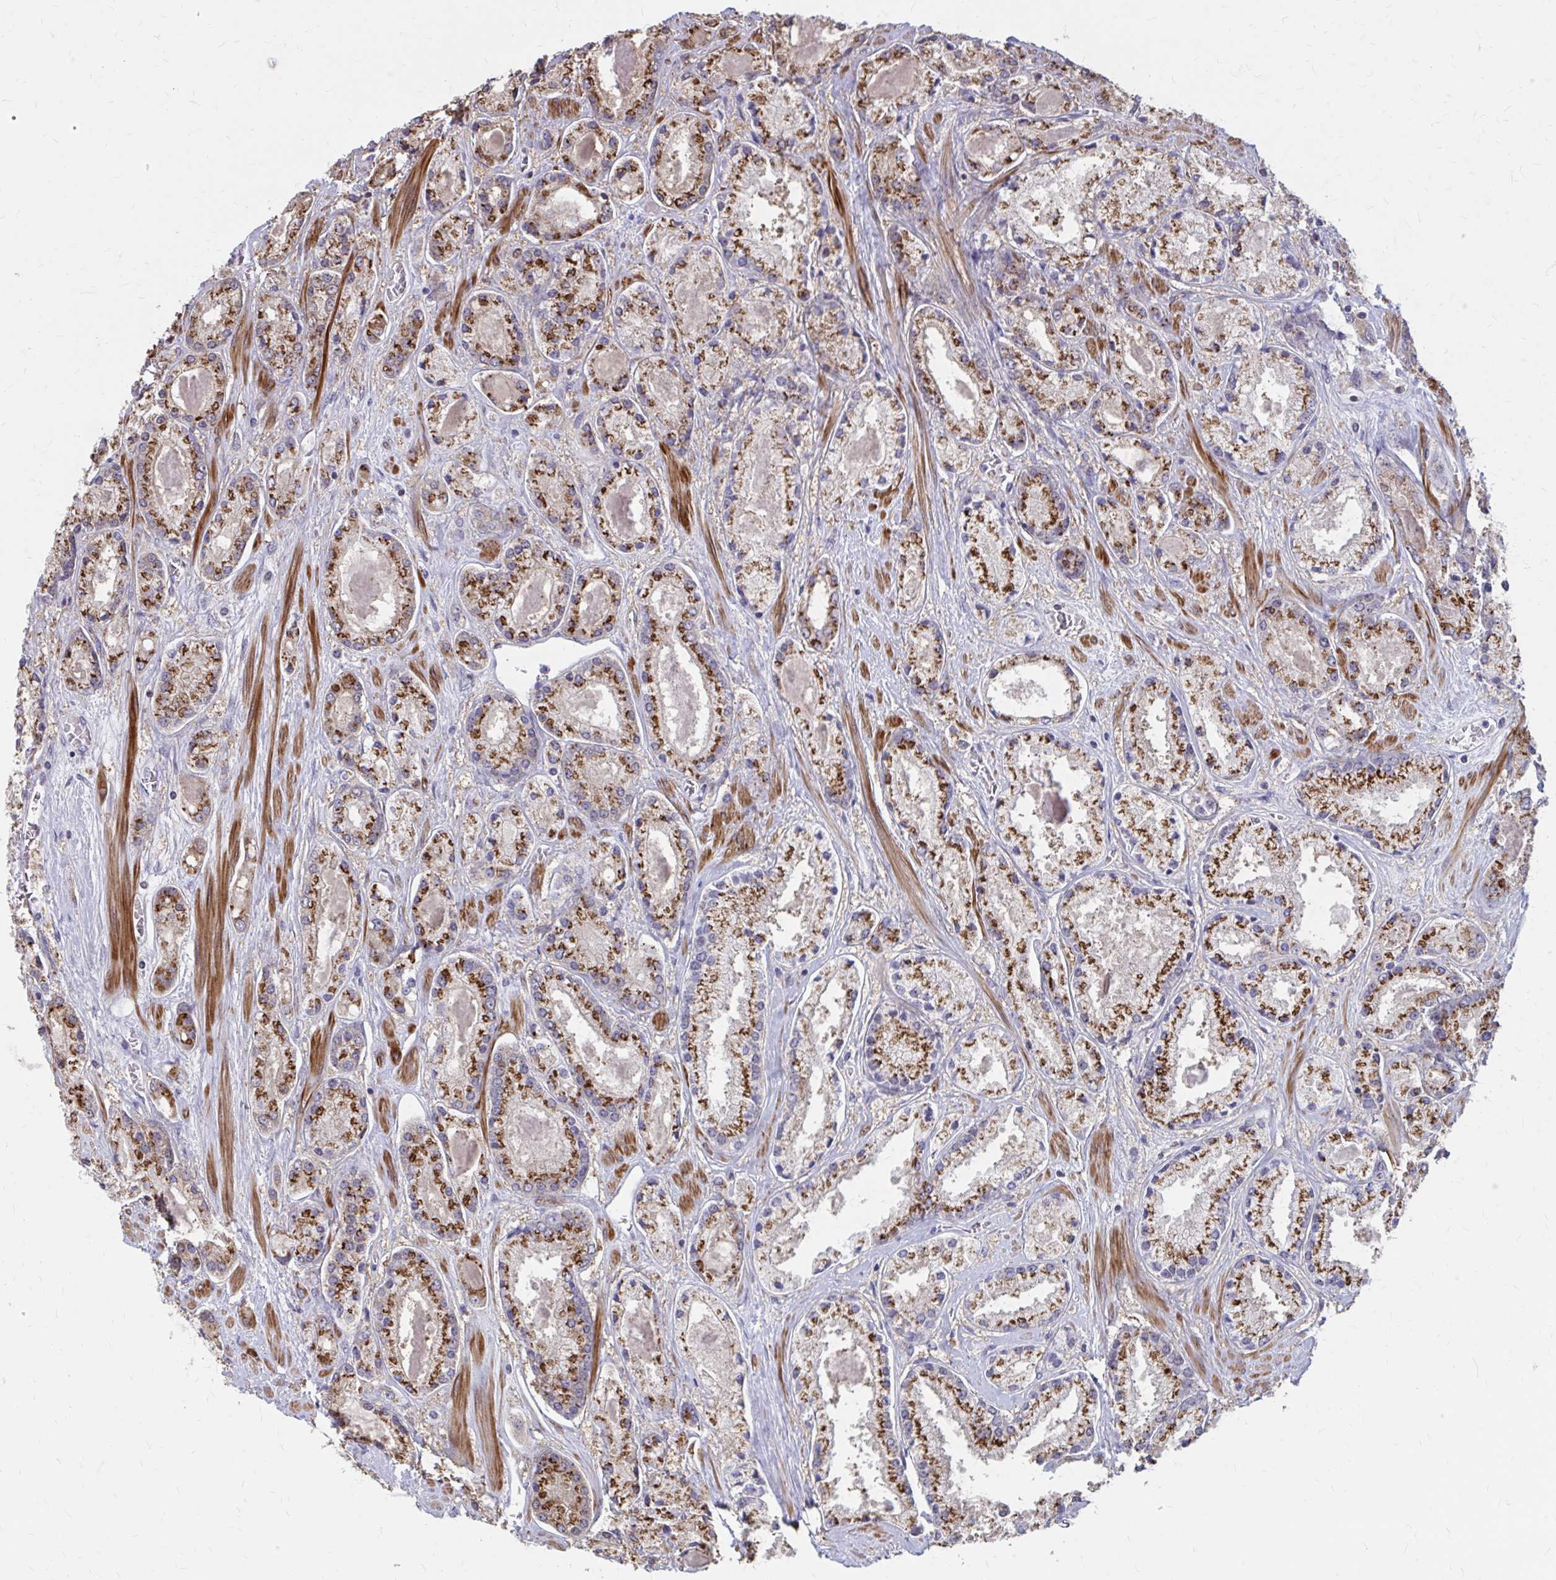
{"staining": {"intensity": "strong", "quantity": ">75%", "location": "cytoplasmic/membranous"}, "tissue": "prostate cancer", "cell_type": "Tumor cells", "image_type": "cancer", "snomed": [{"axis": "morphology", "description": "Adenocarcinoma, High grade"}, {"axis": "topography", "description": "Prostate"}], "caption": "This photomicrograph shows immunohistochemistry staining of human high-grade adenocarcinoma (prostate), with high strong cytoplasmic/membranous staining in approximately >75% of tumor cells.", "gene": "IFI44L", "patient": {"sex": "male", "age": 67}}